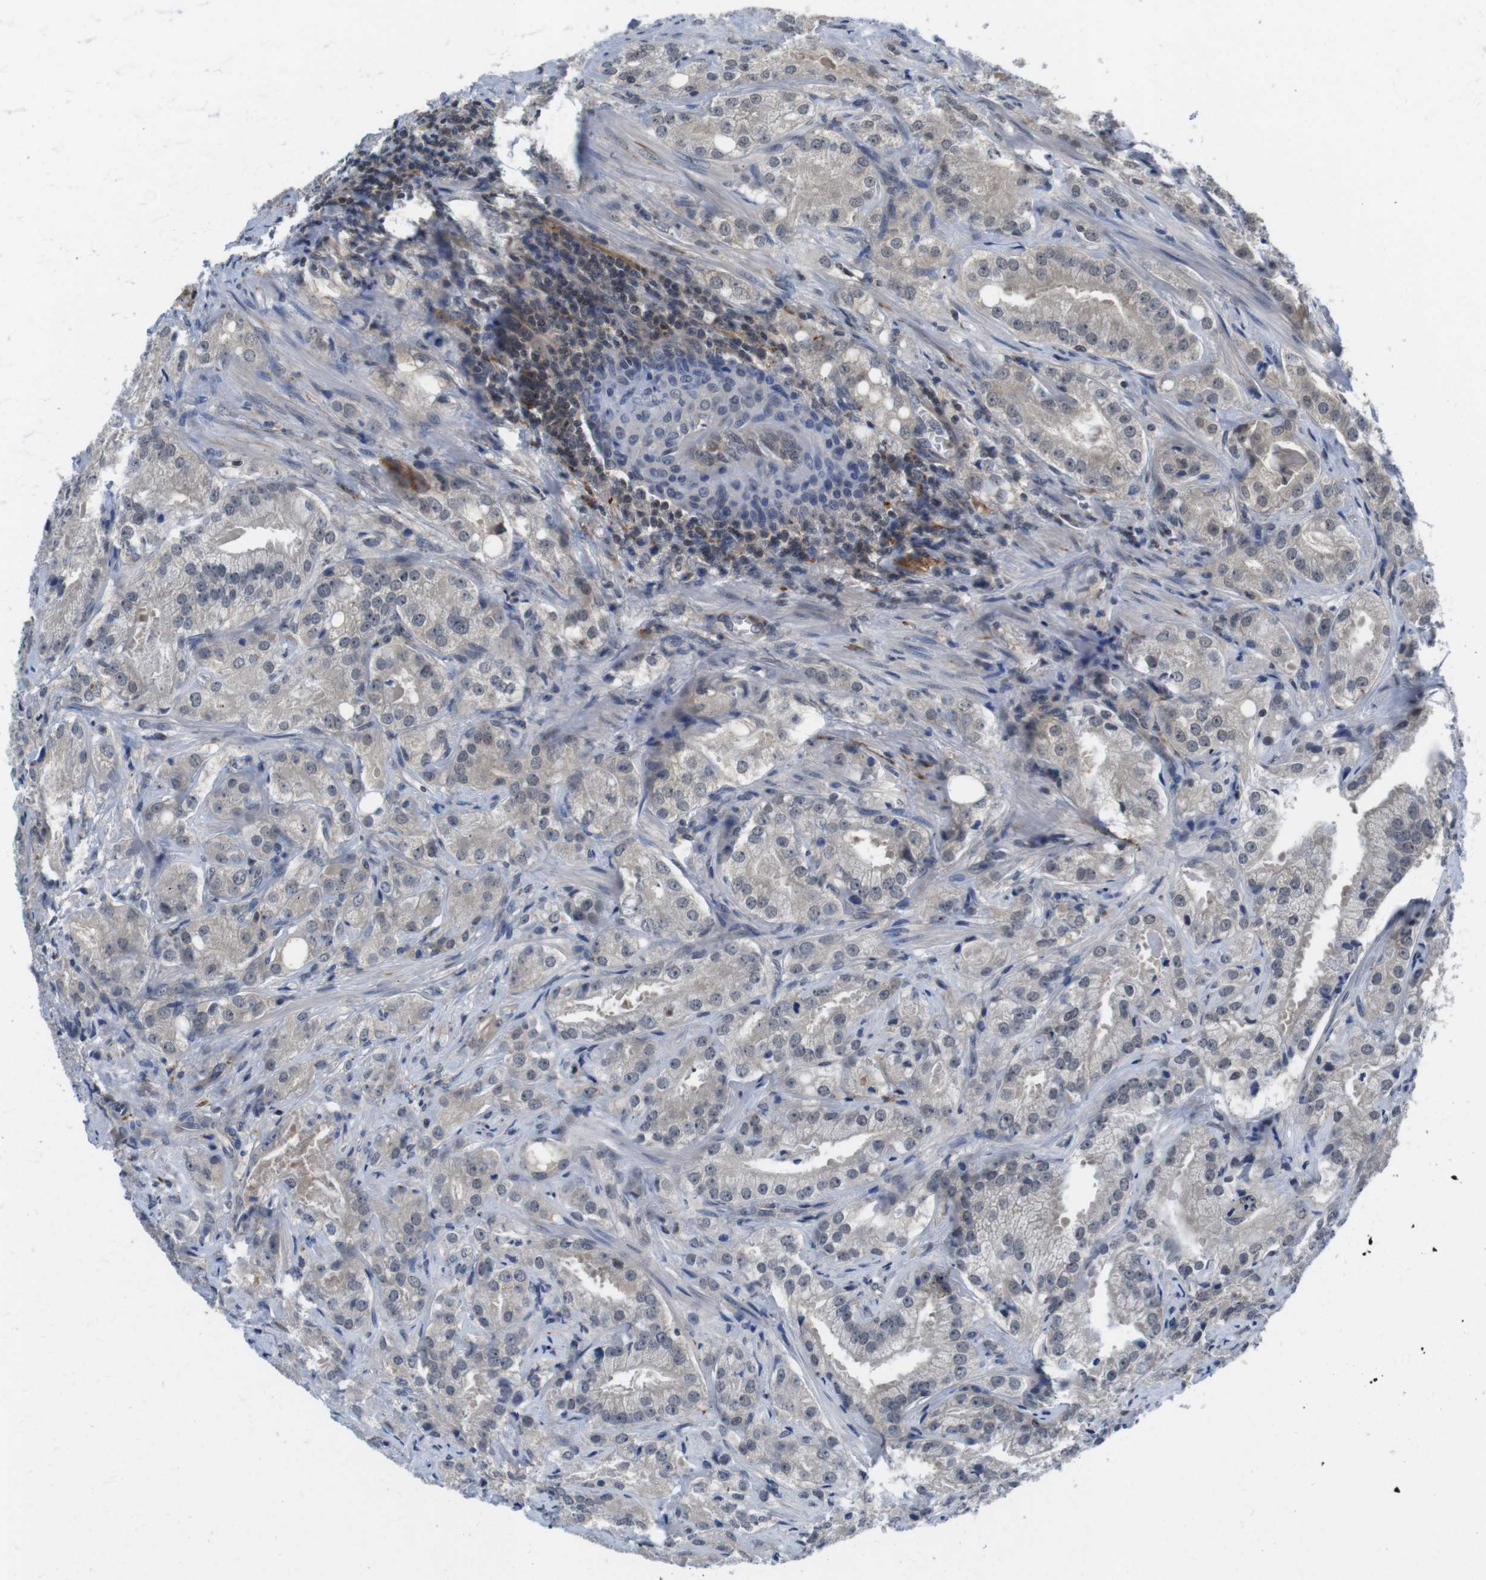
{"staining": {"intensity": "weak", "quantity": "<25%", "location": "cytoplasmic/membranous"}, "tissue": "prostate cancer", "cell_type": "Tumor cells", "image_type": "cancer", "snomed": [{"axis": "morphology", "description": "Adenocarcinoma, High grade"}, {"axis": "topography", "description": "Prostate"}], "caption": "A high-resolution image shows immunohistochemistry (IHC) staining of prostate cancer, which demonstrates no significant expression in tumor cells.", "gene": "FADD", "patient": {"sex": "male", "age": 64}}